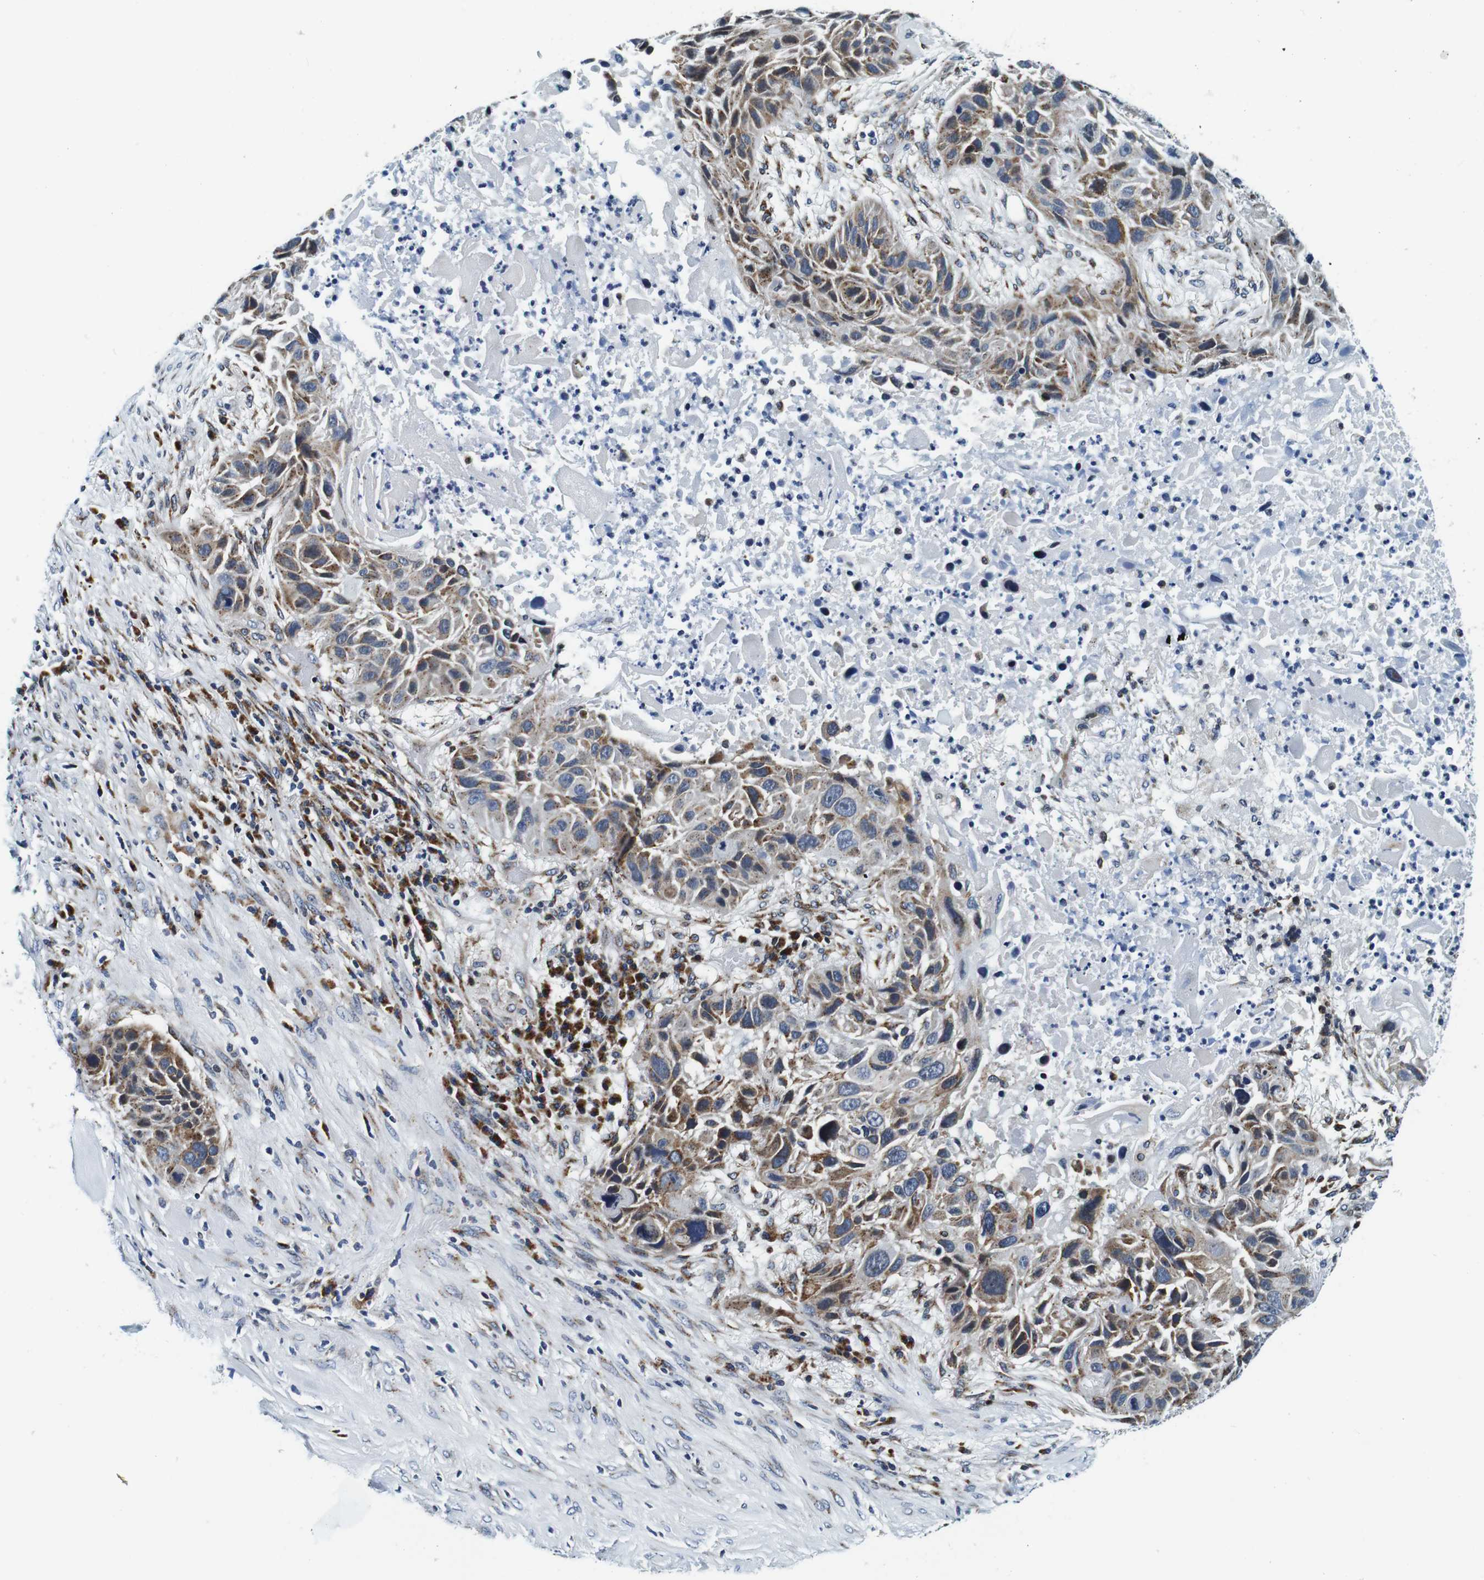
{"staining": {"intensity": "moderate", "quantity": ">75%", "location": "cytoplasmic/membranous"}, "tissue": "lung cancer", "cell_type": "Tumor cells", "image_type": "cancer", "snomed": [{"axis": "morphology", "description": "Squamous cell carcinoma, NOS"}, {"axis": "topography", "description": "Lung"}], "caption": "Tumor cells exhibit medium levels of moderate cytoplasmic/membranous positivity in approximately >75% of cells in lung squamous cell carcinoma. Immunohistochemistry (ihc) stains the protein of interest in brown and the nuclei are stained blue.", "gene": "FAR2", "patient": {"sex": "male", "age": 57}}